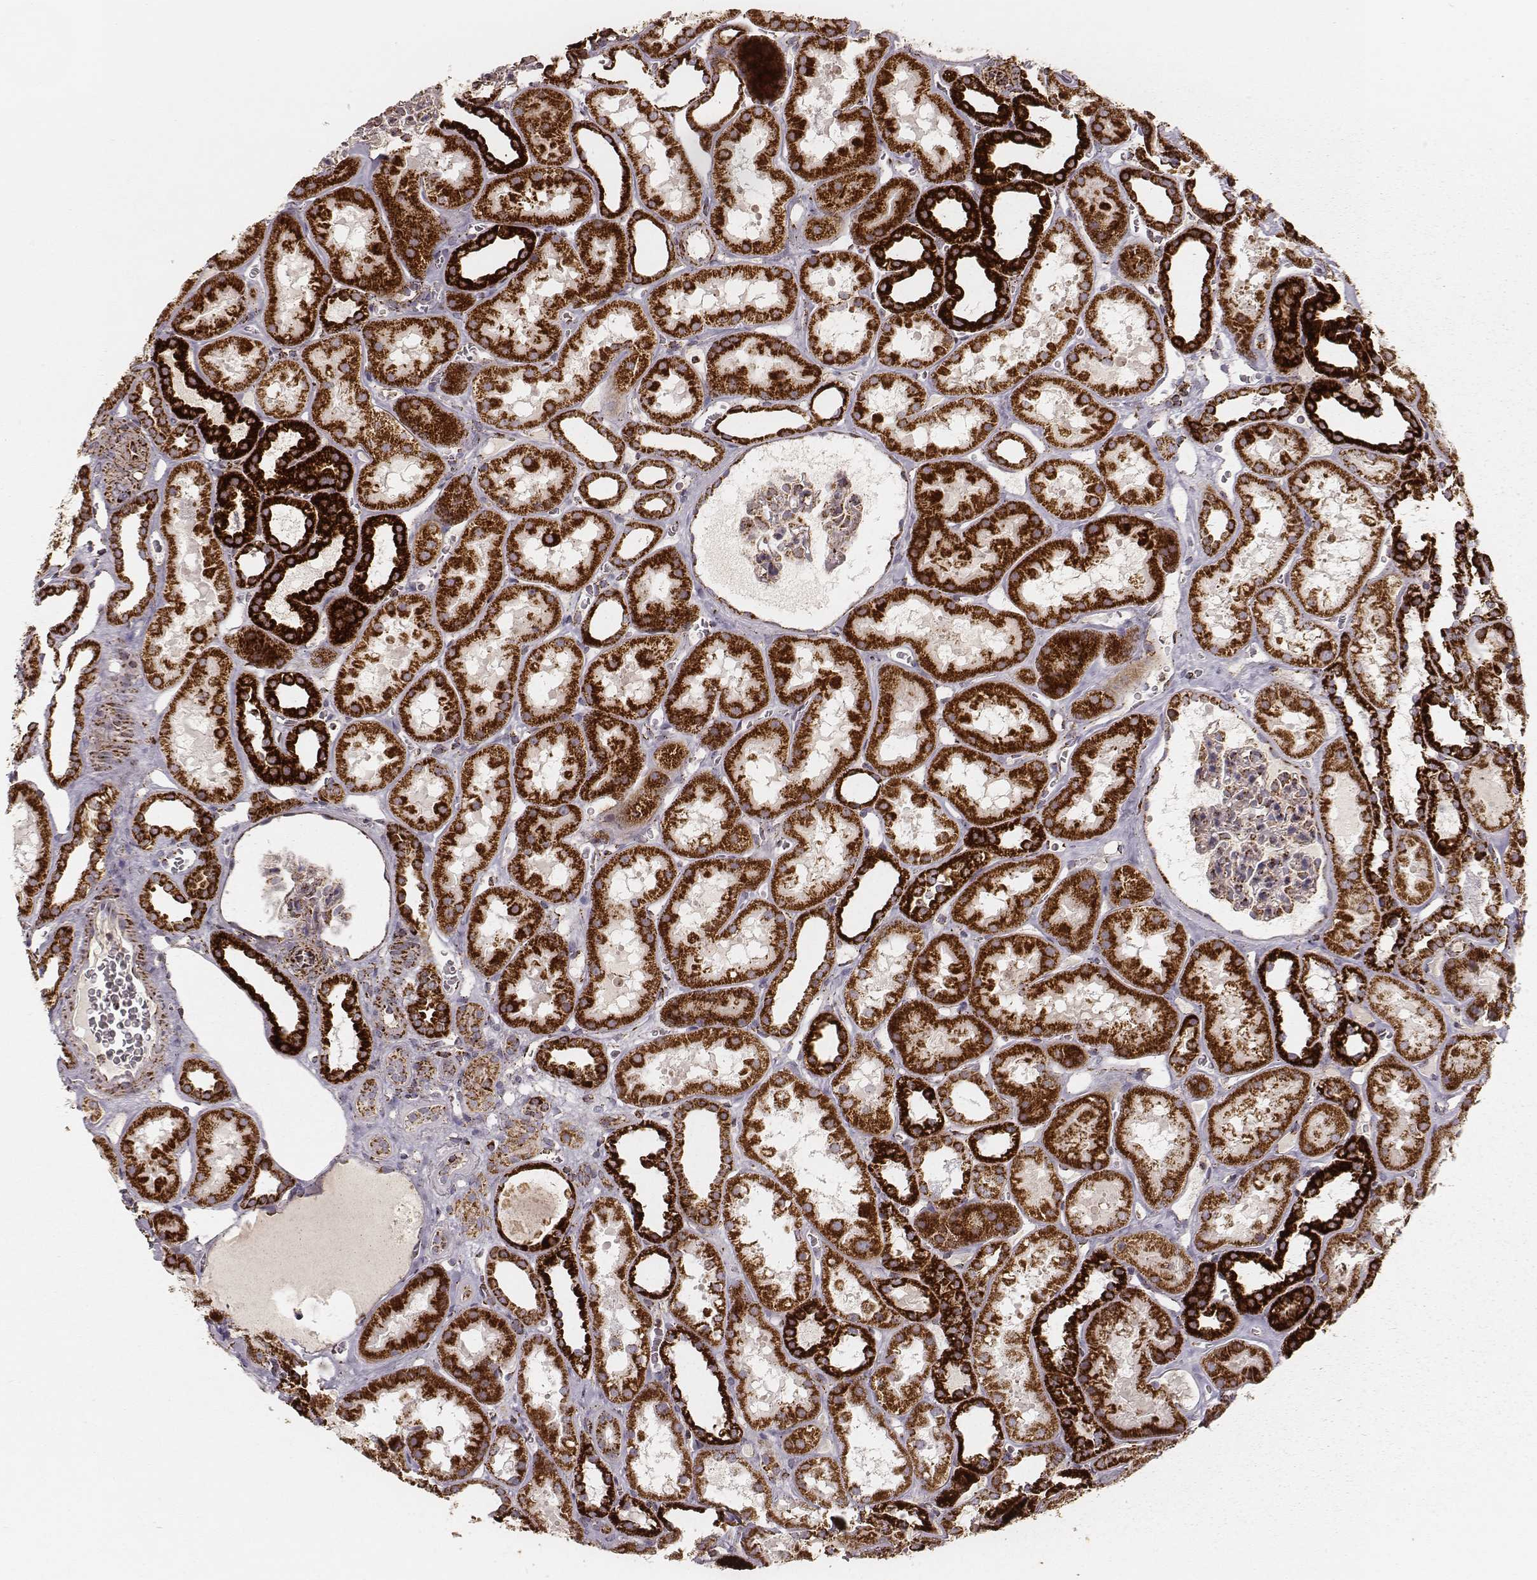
{"staining": {"intensity": "strong", "quantity": ">75%", "location": "cytoplasmic/membranous"}, "tissue": "kidney", "cell_type": "Cells in glomeruli", "image_type": "normal", "snomed": [{"axis": "morphology", "description": "Normal tissue, NOS"}, {"axis": "topography", "description": "Kidney"}], "caption": "The photomicrograph exhibits immunohistochemical staining of unremarkable kidney. There is strong cytoplasmic/membranous positivity is appreciated in about >75% of cells in glomeruli.", "gene": "CS", "patient": {"sex": "female", "age": 41}}